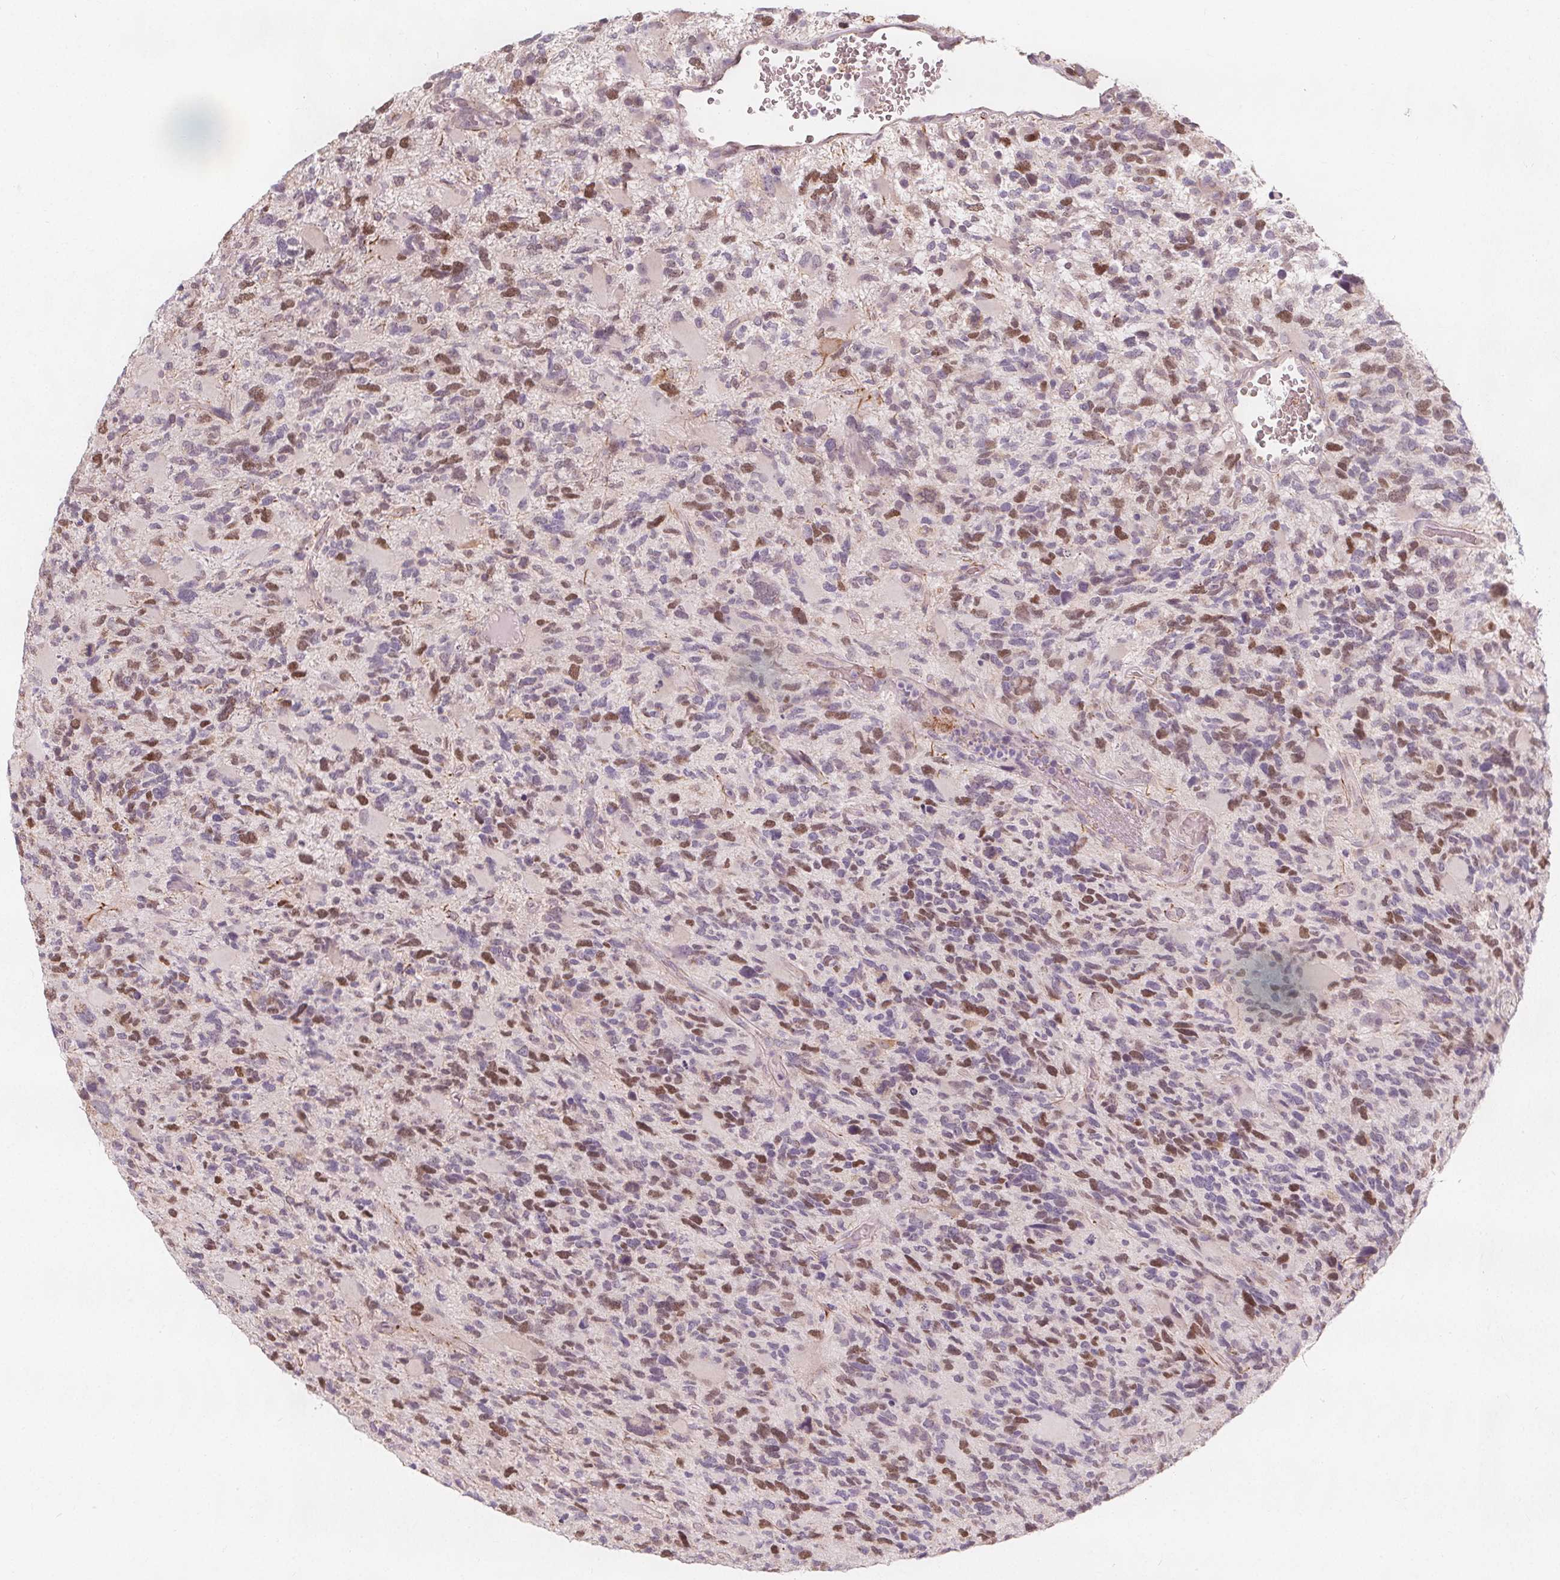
{"staining": {"intensity": "moderate", "quantity": "<25%", "location": "nuclear"}, "tissue": "glioma", "cell_type": "Tumor cells", "image_type": "cancer", "snomed": [{"axis": "morphology", "description": "Glioma, malignant, High grade"}, {"axis": "topography", "description": "Brain"}], "caption": "This is a micrograph of IHC staining of glioma, which shows moderate expression in the nuclear of tumor cells.", "gene": "TIPIN", "patient": {"sex": "female", "age": 71}}